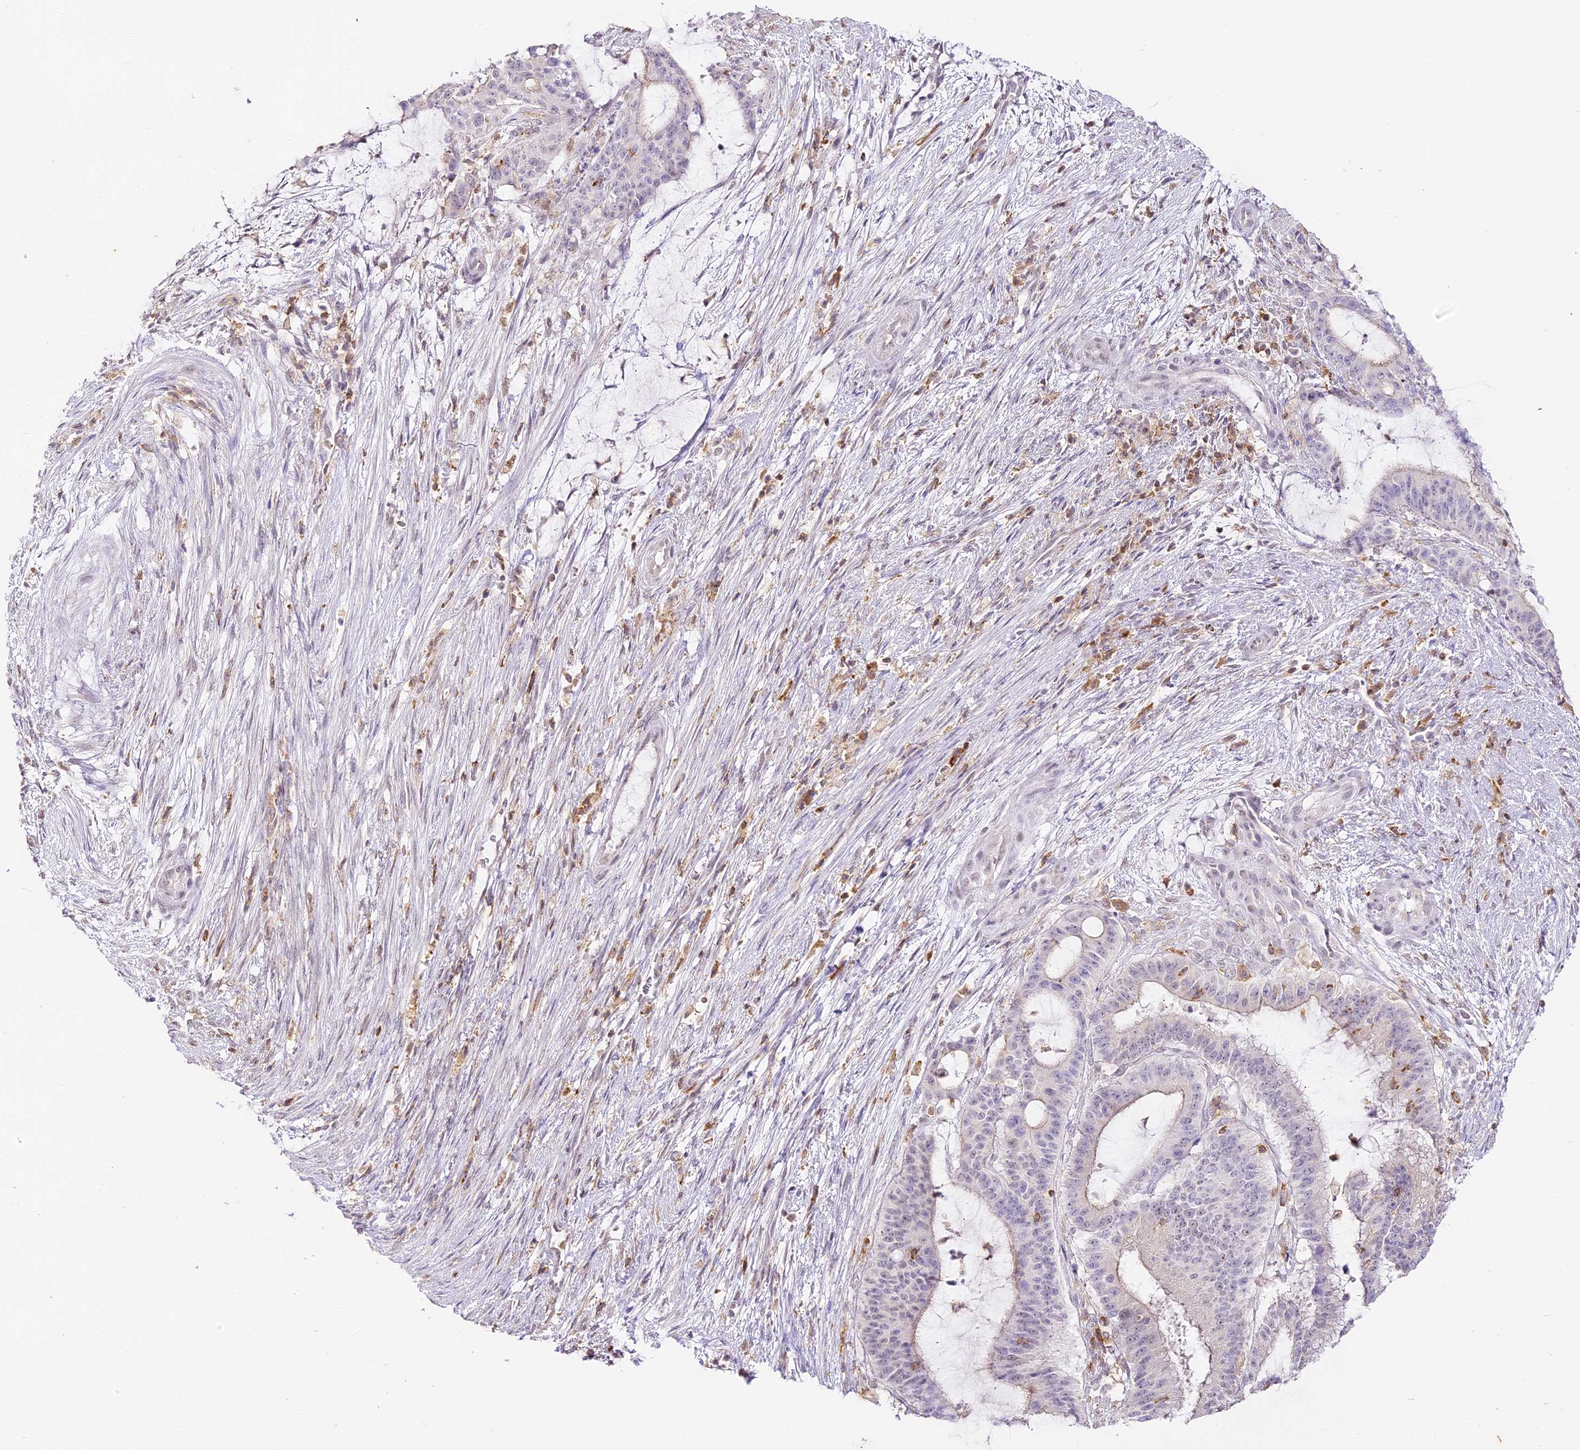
{"staining": {"intensity": "negative", "quantity": "none", "location": "none"}, "tissue": "liver cancer", "cell_type": "Tumor cells", "image_type": "cancer", "snomed": [{"axis": "morphology", "description": "Normal tissue, NOS"}, {"axis": "morphology", "description": "Cholangiocarcinoma"}, {"axis": "topography", "description": "Liver"}, {"axis": "topography", "description": "Peripheral nerve tissue"}], "caption": "DAB immunohistochemical staining of cholangiocarcinoma (liver) displays no significant expression in tumor cells.", "gene": "DOCK2", "patient": {"sex": "female", "age": 73}}